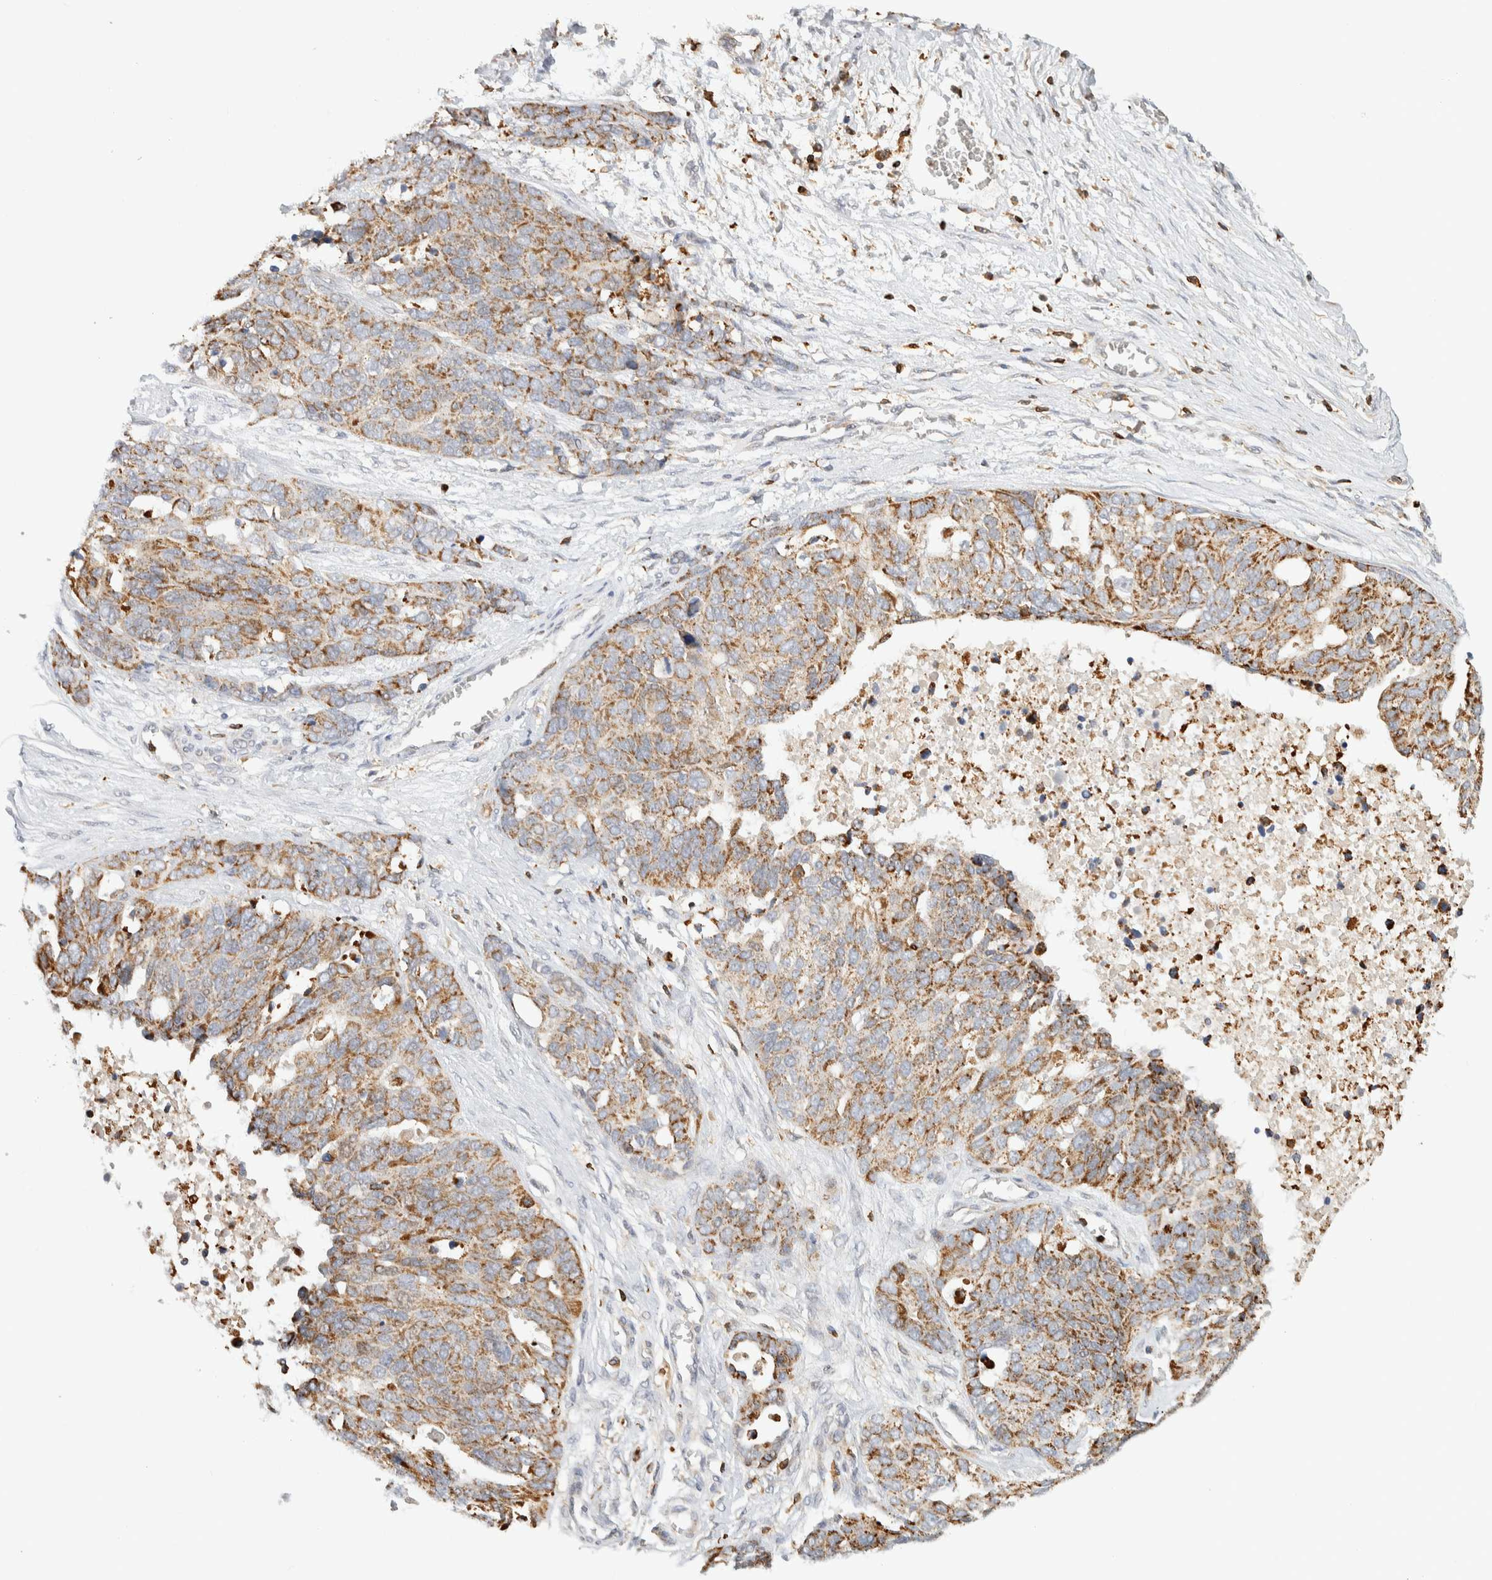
{"staining": {"intensity": "moderate", "quantity": ">75%", "location": "cytoplasmic/membranous"}, "tissue": "ovarian cancer", "cell_type": "Tumor cells", "image_type": "cancer", "snomed": [{"axis": "morphology", "description": "Cystadenocarcinoma, serous, NOS"}, {"axis": "topography", "description": "Ovary"}], "caption": "IHC histopathology image of neoplastic tissue: ovarian serous cystadenocarcinoma stained using immunohistochemistry demonstrates medium levels of moderate protein expression localized specifically in the cytoplasmic/membranous of tumor cells, appearing as a cytoplasmic/membranous brown color.", "gene": "RUNDC1", "patient": {"sex": "female", "age": 44}}